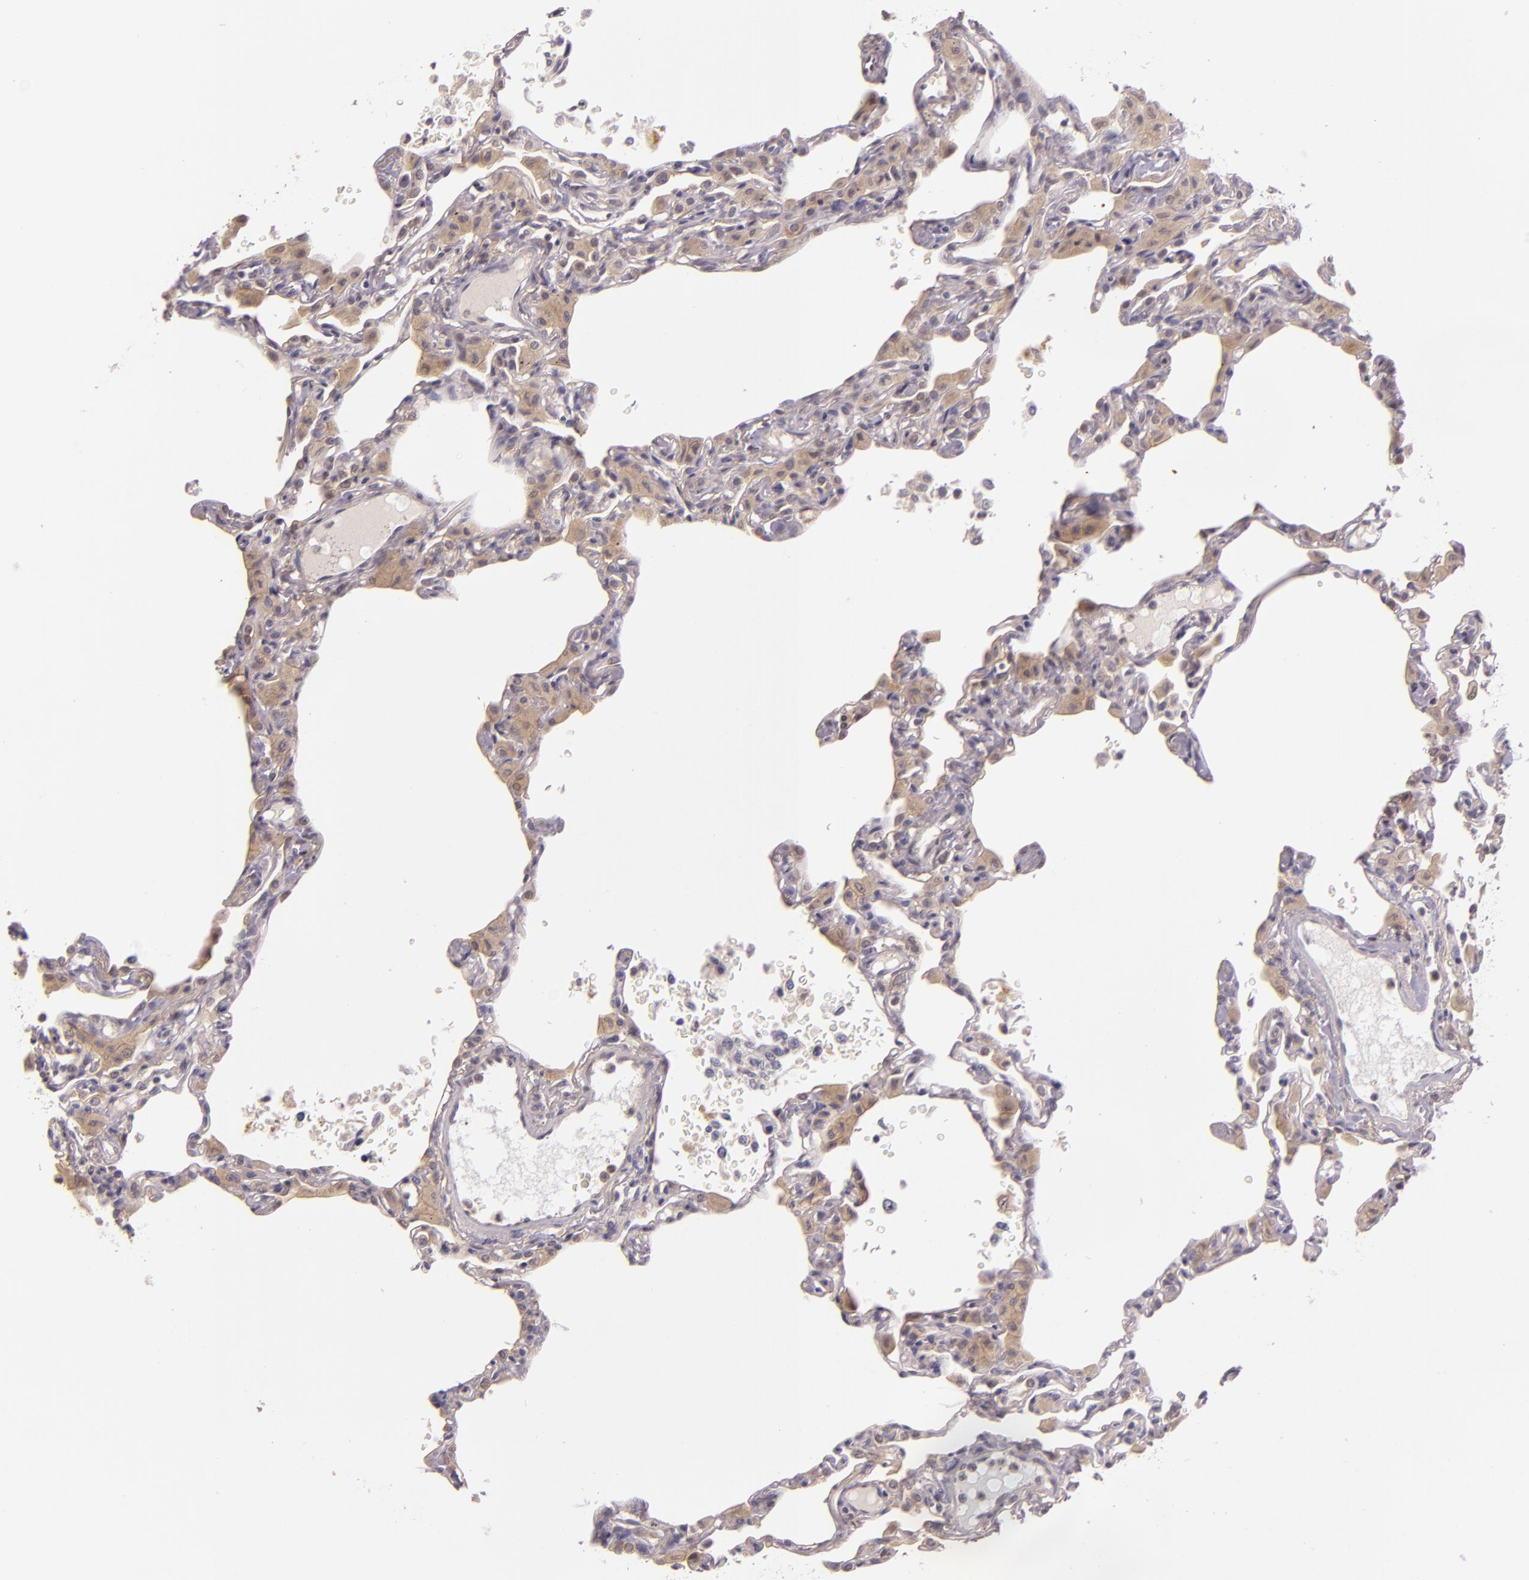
{"staining": {"intensity": "negative", "quantity": "none", "location": "none"}, "tissue": "lung", "cell_type": "Alveolar cells", "image_type": "normal", "snomed": [{"axis": "morphology", "description": "Normal tissue, NOS"}, {"axis": "topography", "description": "Lung"}], "caption": "Immunohistochemistry micrograph of benign lung: lung stained with DAB reveals no significant protein positivity in alveolar cells. (DAB (3,3'-diaminobenzidine) immunohistochemistry (IHC), high magnification).", "gene": "ARMH4", "patient": {"sex": "female", "age": 49}}